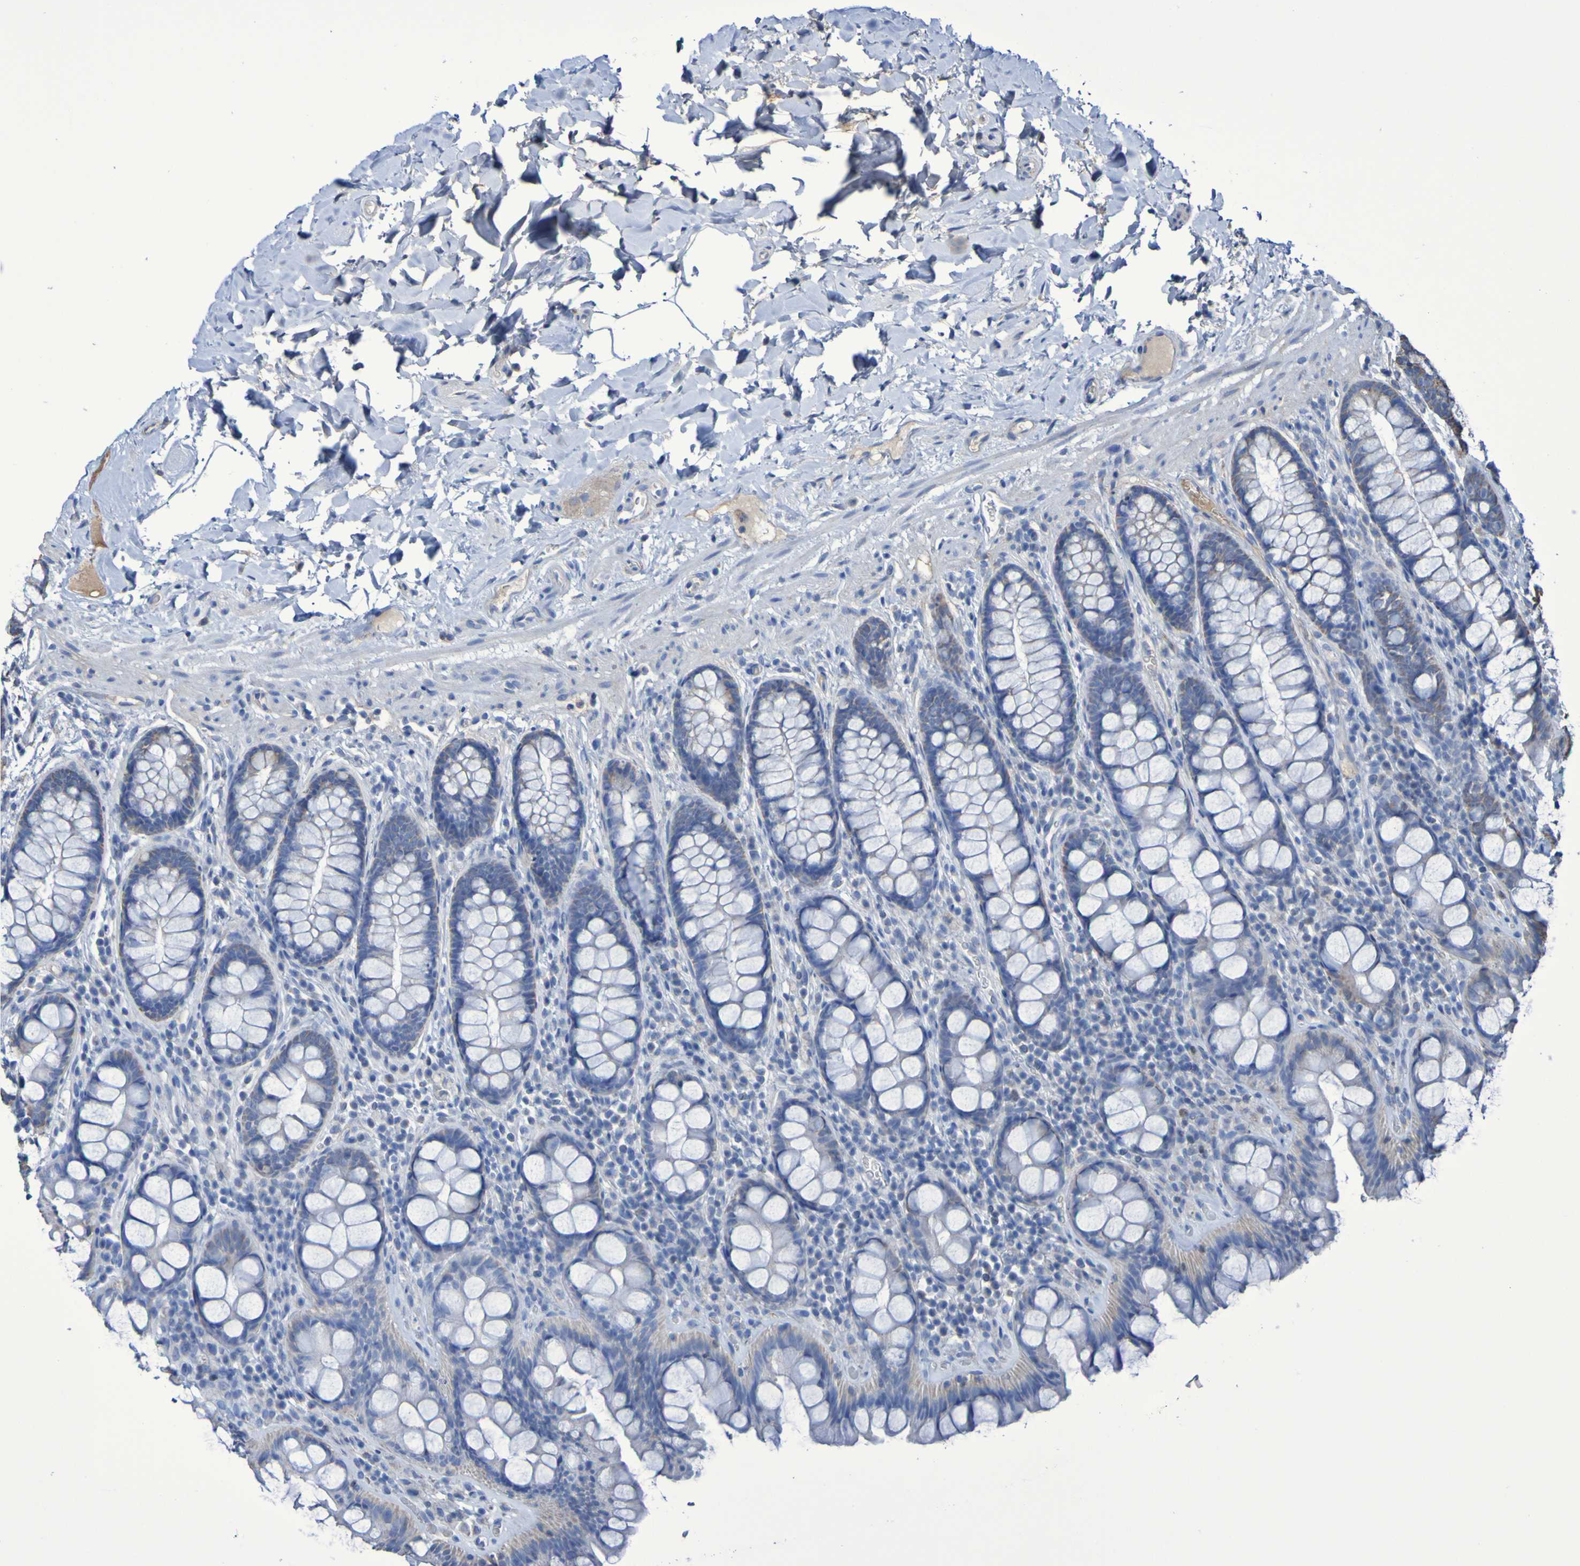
{"staining": {"intensity": "negative", "quantity": "none", "location": "none"}, "tissue": "colon", "cell_type": "Endothelial cells", "image_type": "normal", "snomed": [{"axis": "morphology", "description": "Normal tissue, NOS"}, {"axis": "topography", "description": "Colon"}], "caption": "High magnification brightfield microscopy of benign colon stained with DAB (brown) and counterstained with hematoxylin (blue): endothelial cells show no significant staining.", "gene": "CNTN2", "patient": {"sex": "female", "age": 80}}